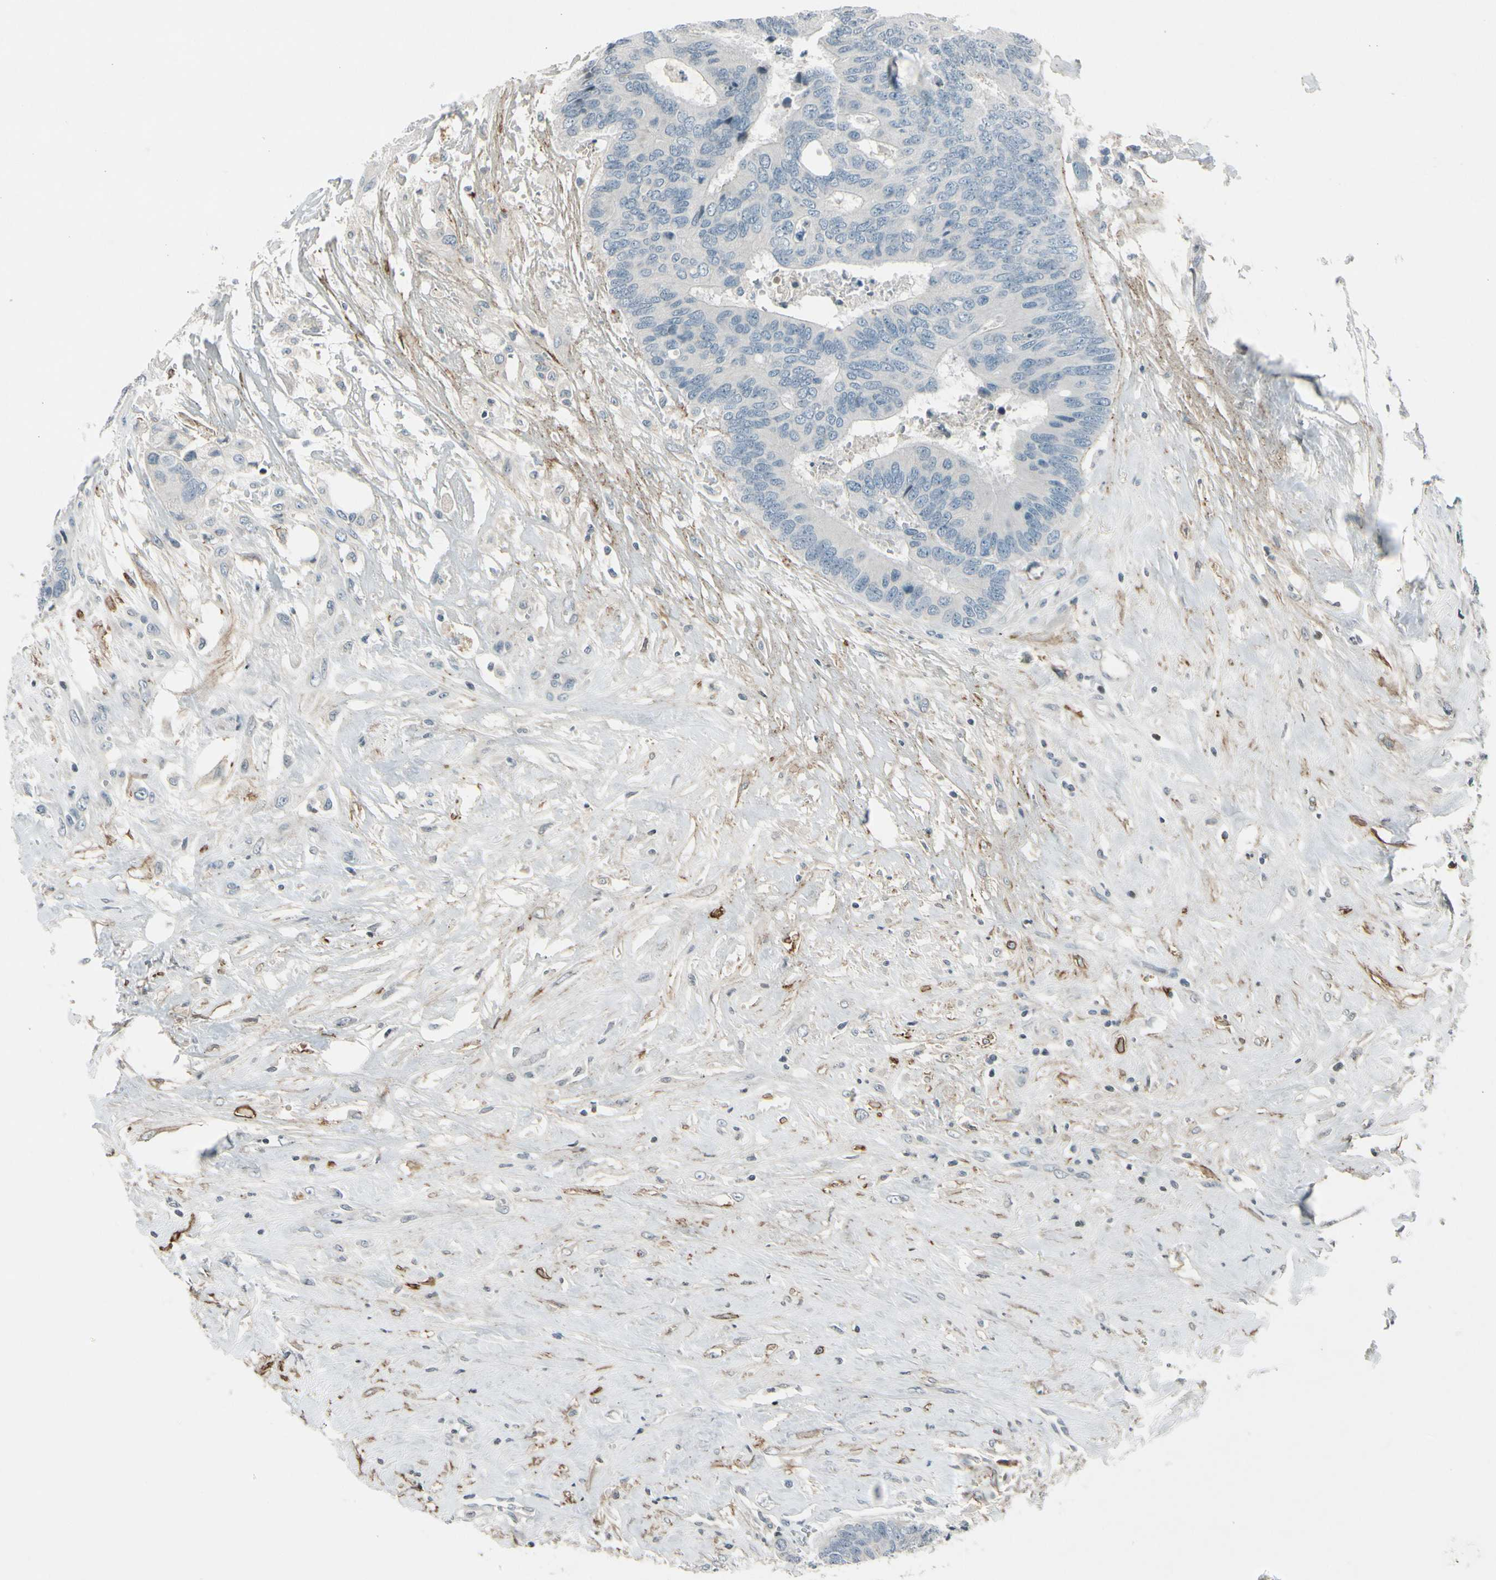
{"staining": {"intensity": "negative", "quantity": "none", "location": "none"}, "tissue": "colorectal cancer", "cell_type": "Tumor cells", "image_type": "cancer", "snomed": [{"axis": "morphology", "description": "Adenocarcinoma, NOS"}, {"axis": "topography", "description": "Rectum"}], "caption": "IHC photomicrograph of neoplastic tissue: colorectal adenocarcinoma stained with DAB (3,3'-diaminobenzidine) displays no significant protein positivity in tumor cells.", "gene": "PDPN", "patient": {"sex": "male", "age": 55}}